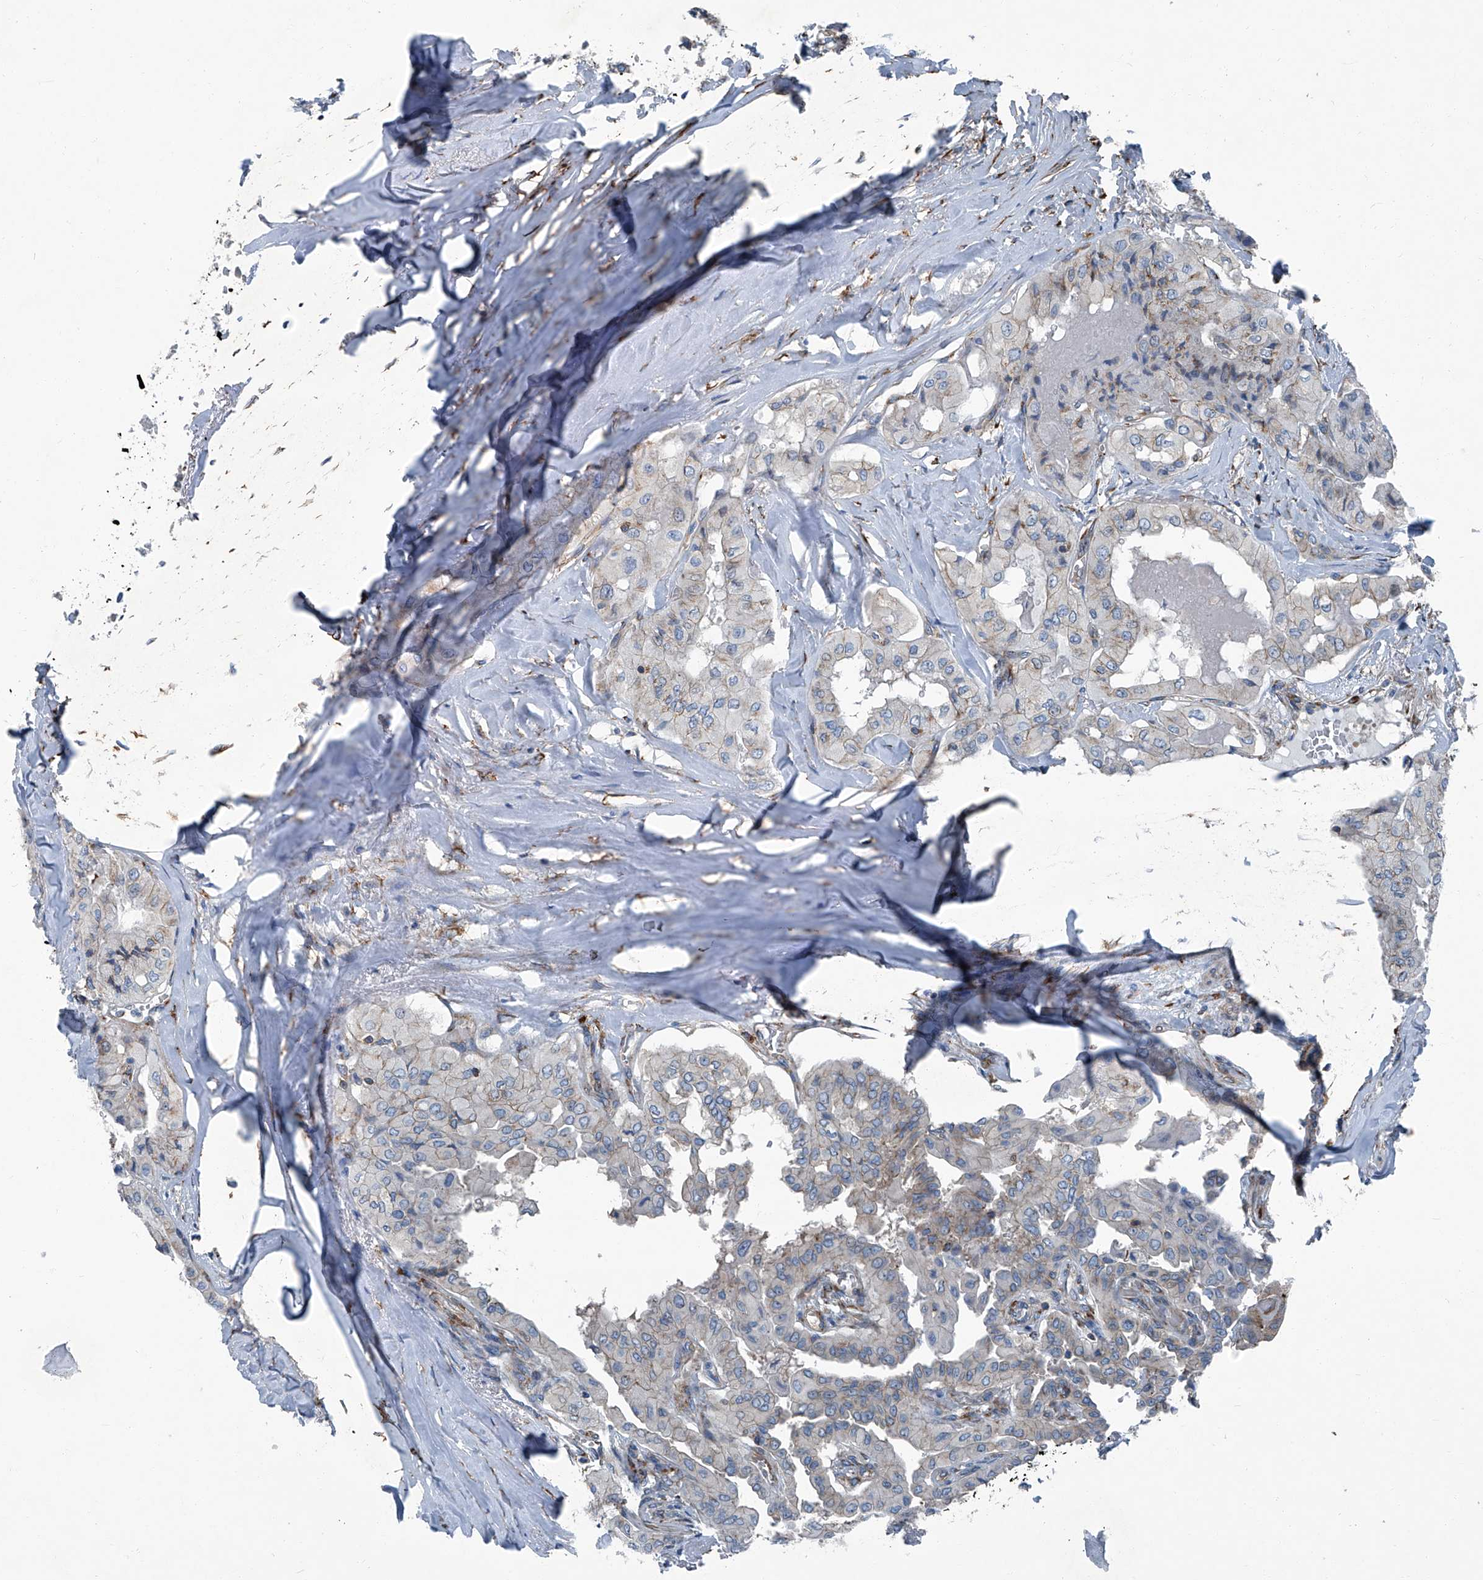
{"staining": {"intensity": "negative", "quantity": "none", "location": "none"}, "tissue": "thyroid cancer", "cell_type": "Tumor cells", "image_type": "cancer", "snomed": [{"axis": "morphology", "description": "Papillary adenocarcinoma, NOS"}, {"axis": "topography", "description": "Thyroid gland"}], "caption": "This is an IHC micrograph of papillary adenocarcinoma (thyroid). There is no positivity in tumor cells.", "gene": "SEPTIN7", "patient": {"sex": "female", "age": 59}}